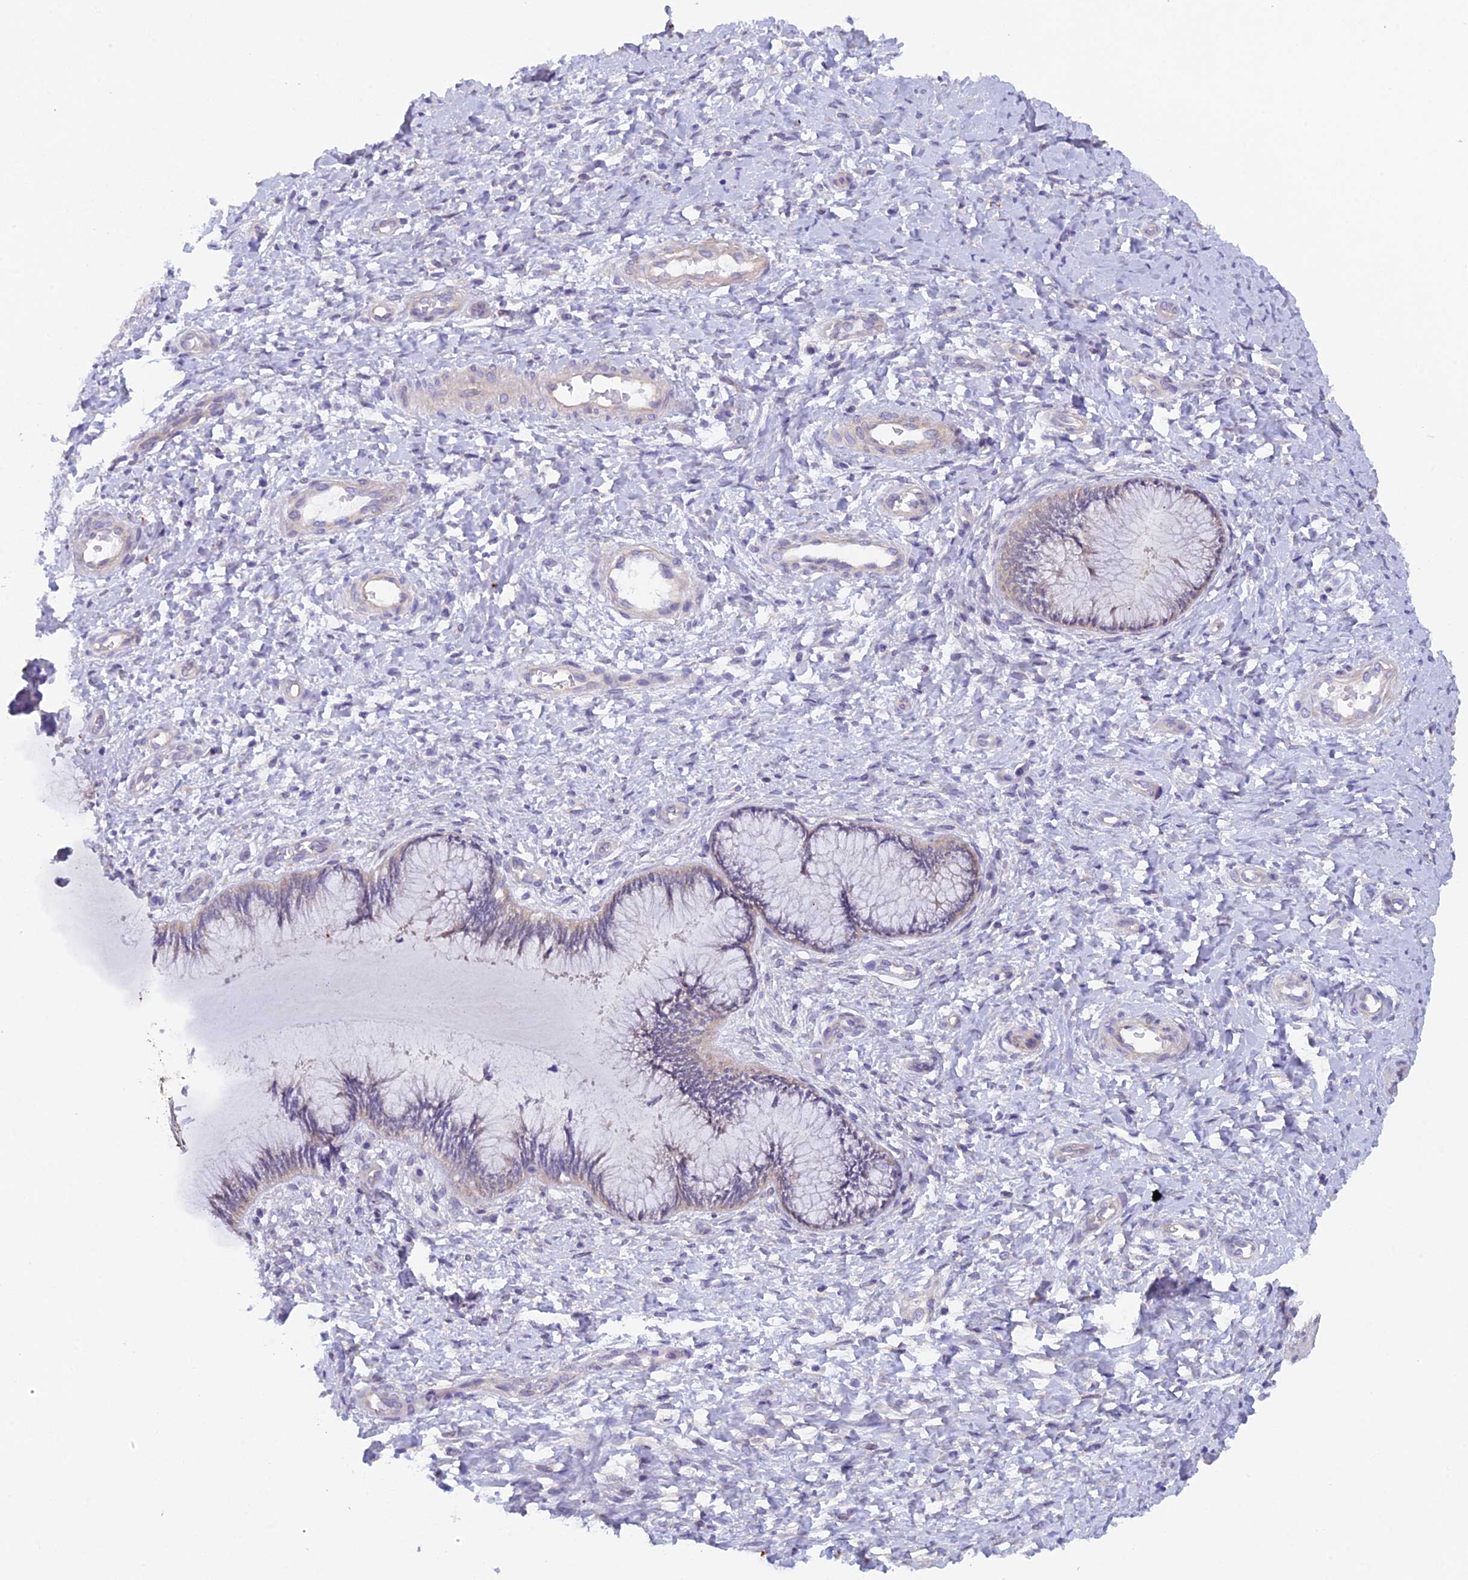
{"staining": {"intensity": "negative", "quantity": "none", "location": "none"}, "tissue": "cervix", "cell_type": "Glandular cells", "image_type": "normal", "snomed": [{"axis": "morphology", "description": "Normal tissue, NOS"}, {"axis": "topography", "description": "Cervix"}], "caption": "IHC of normal human cervix displays no positivity in glandular cells.", "gene": "FZR1", "patient": {"sex": "female", "age": 33}}